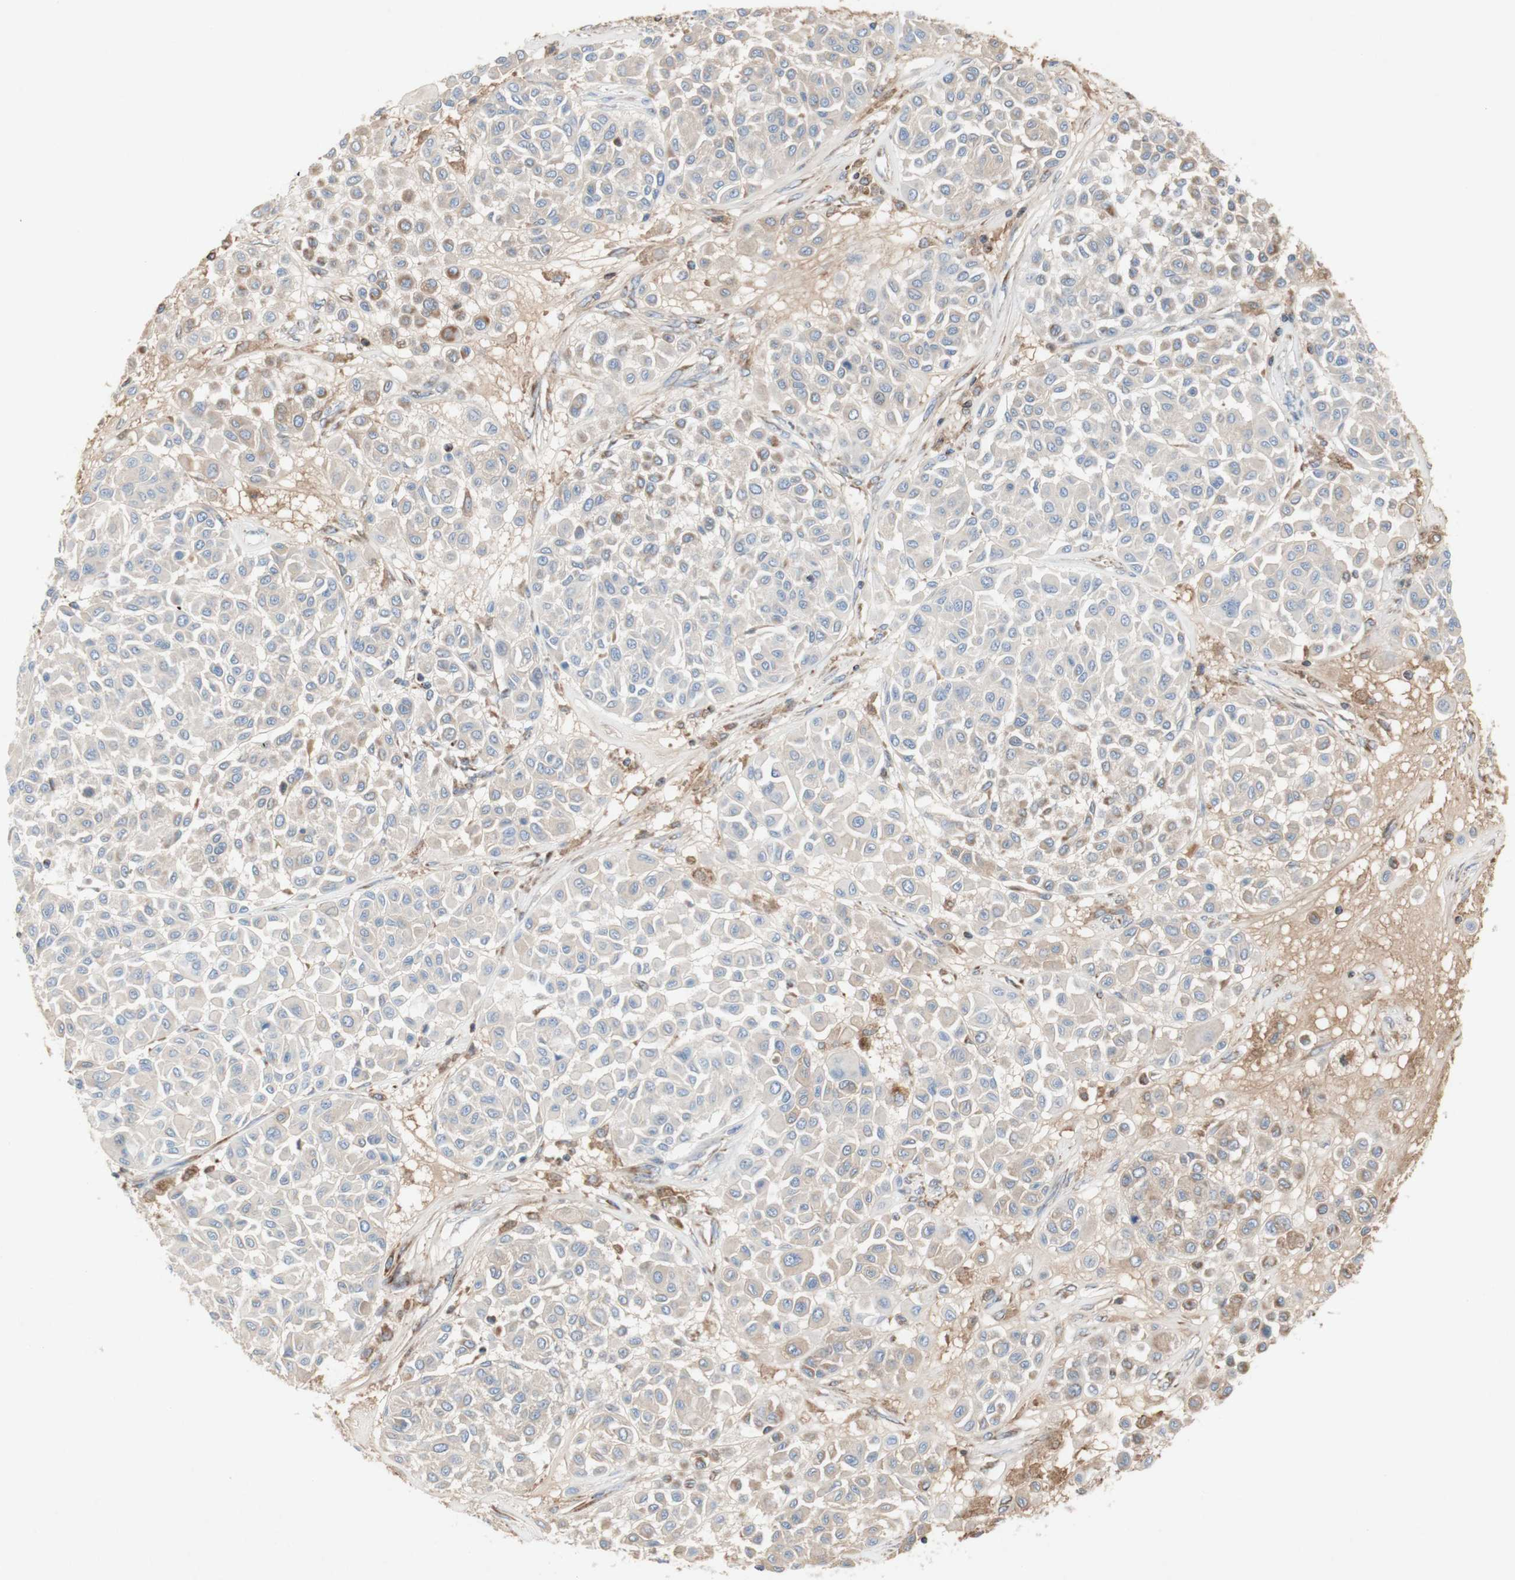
{"staining": {"intensity": "moderate", "quantity": "<25%", "location": "cytoplasmic/membranous"}, "tissue": "melanoma", "cell_type": "Tumor cells", "image_type": "cancer", "snomed": [{"axis": "morphology", "description": "Malignant melanoma, Metastatic site"}, {"axis": "topography", "description": "Soft tissue"}], "caption": "Immunohistochemistry (IHC) staining of malignant melanoma (metastatic site), which exhibits low levels of moderate cytoplasmic/membranous staining in approximately <25% of tumor cells indicating moderate cytoplasmic/membranous protein expression. The staining was performed using DAB (brown) for protein detection and nuclei were counterstained in hematoxylin (blue).", "gene": "SDHB", "patient": {"sex": "male", "age": 41}}